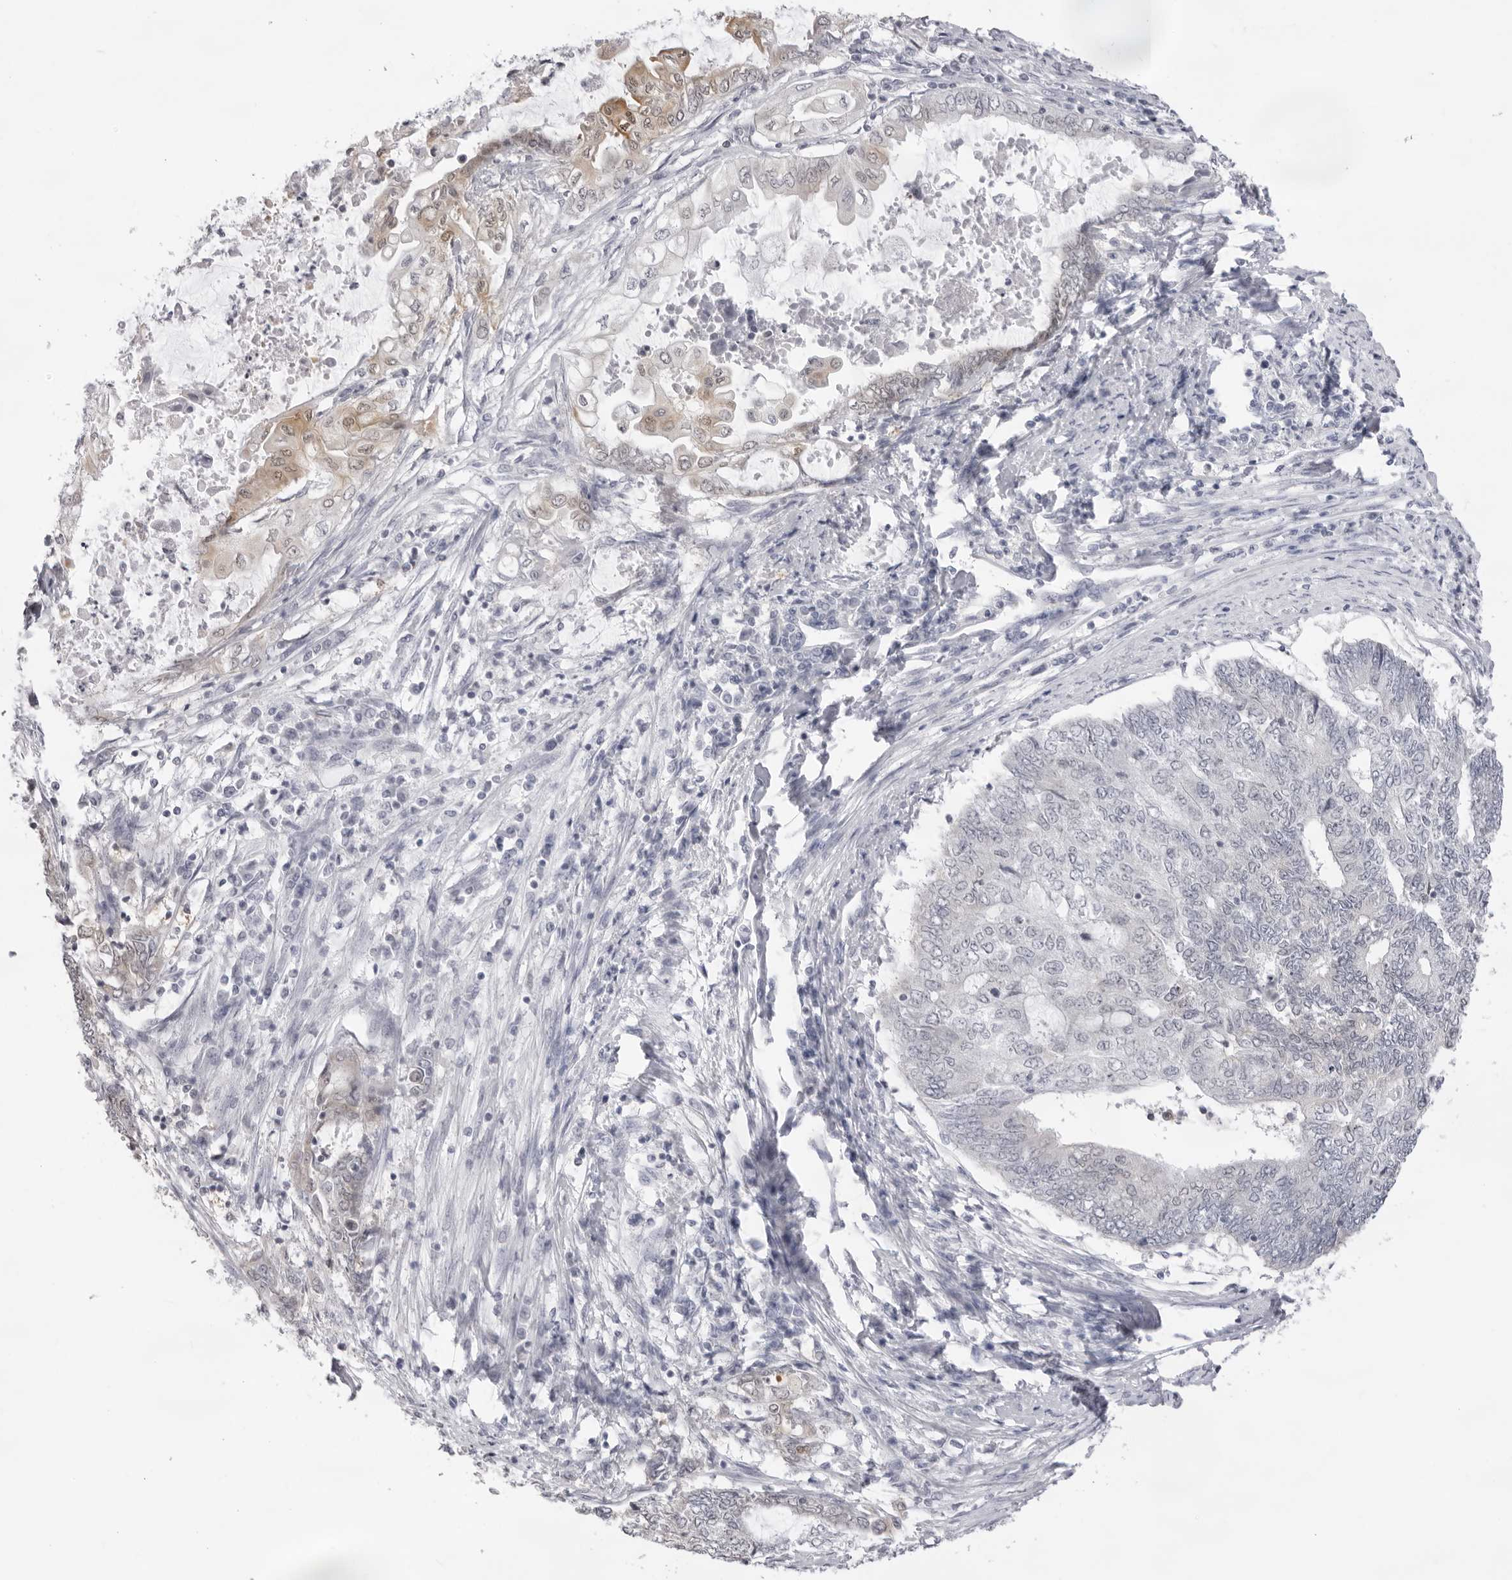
{"staining": {"intensity": "weak", "quantity": "<25%", "location": "cytoplasmic/membranous,nuclear"}, "tissue": "endometrial cancer", "cell_type": "Tumor cells", "image_type": "cancer", "snomed": [{"axis": "morphology", "description": "Adenocarcinoma, NOS"}, {"axis": "topography", "description": "Uterus"}, {"axis": "topography", "description": "Endometrium"}], "caption": "A high-resolution photomicrograph shows IHC staining of endometrial cancer (adenocarcinoma), which exhibits no significant expression in tumor cells.", "gene": "FDPS", "patient": {"sex": "female", "age": 70}}